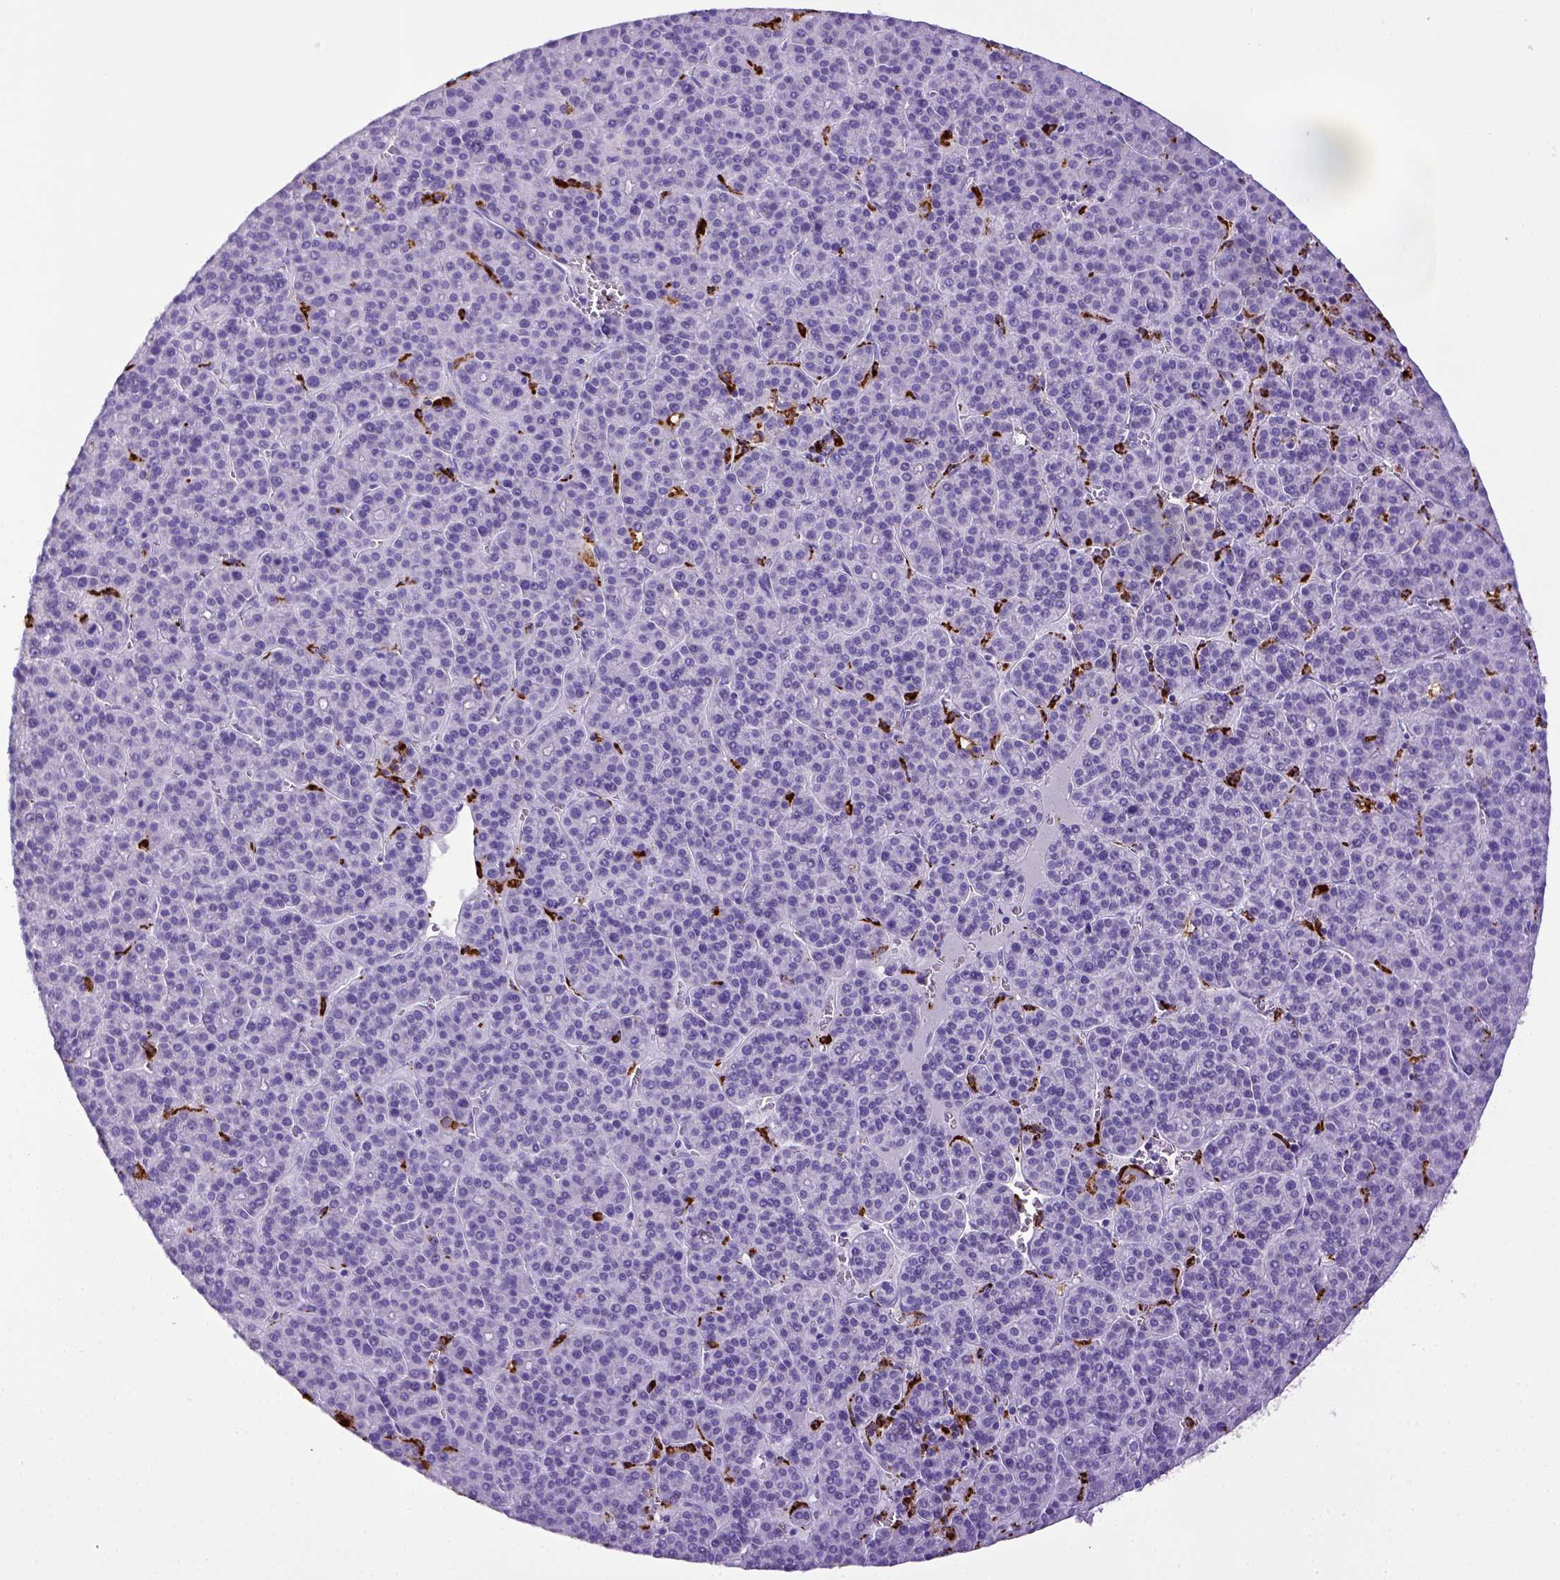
{"staining": {"intensity": "negative", "quantity": "none", "location": "none"}, "tissue": "liver cancer", "cell_type": "Tumor cells", "image_type": "cancer", "snomed": [{"axis": "morphology", "description": "Carcinoma, Hepatocellular, NOS"}, {"axis": "topography", "description": "Liver"}], "caption": "Tumor cells show no significant expression in liver cancer (hepatocellular carcinoma).", "gene": "CD68", "patient": {"sex": "female", "age": 58}}